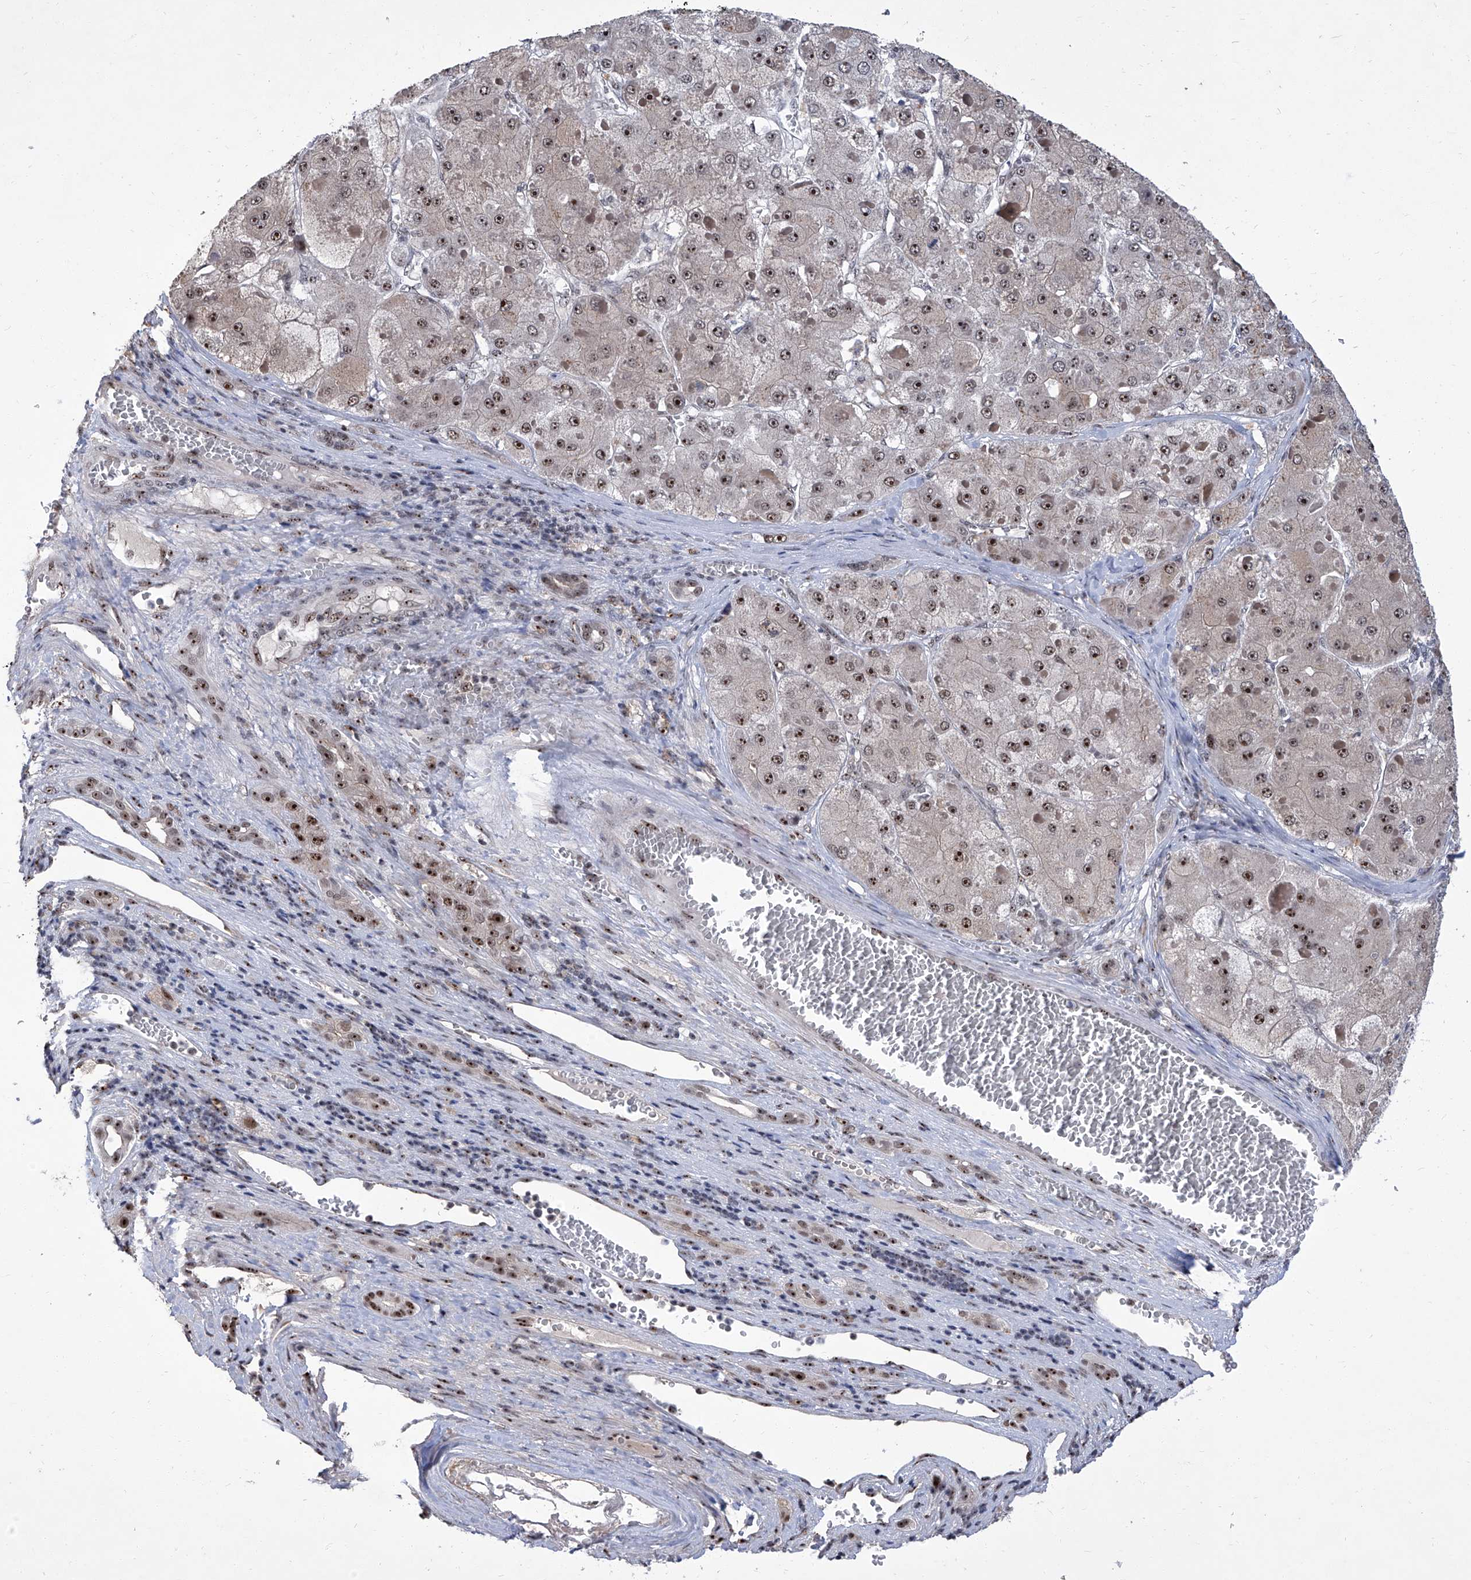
{"staining": {"intensity": "moderate", "quantity": ">75%", "location": "nuclear"}, "tissue": "liver cancer", "cell_type": "Tumor cells", "image_type": "cancer", "snomed": [{"axis": "morphology", "description": "Carcinoma, Hepatocellular, NOS"}, {"axis": "topography", "description": "Liver"}], "caption": "Immunohistochemical staining of liver cancer (hepatocellular carcinoma) shows moderate nuclear protein expression in about >75% of tumor cells.", "gene": "CMTR1", "patient": {"sex": "female", "age": 73}}